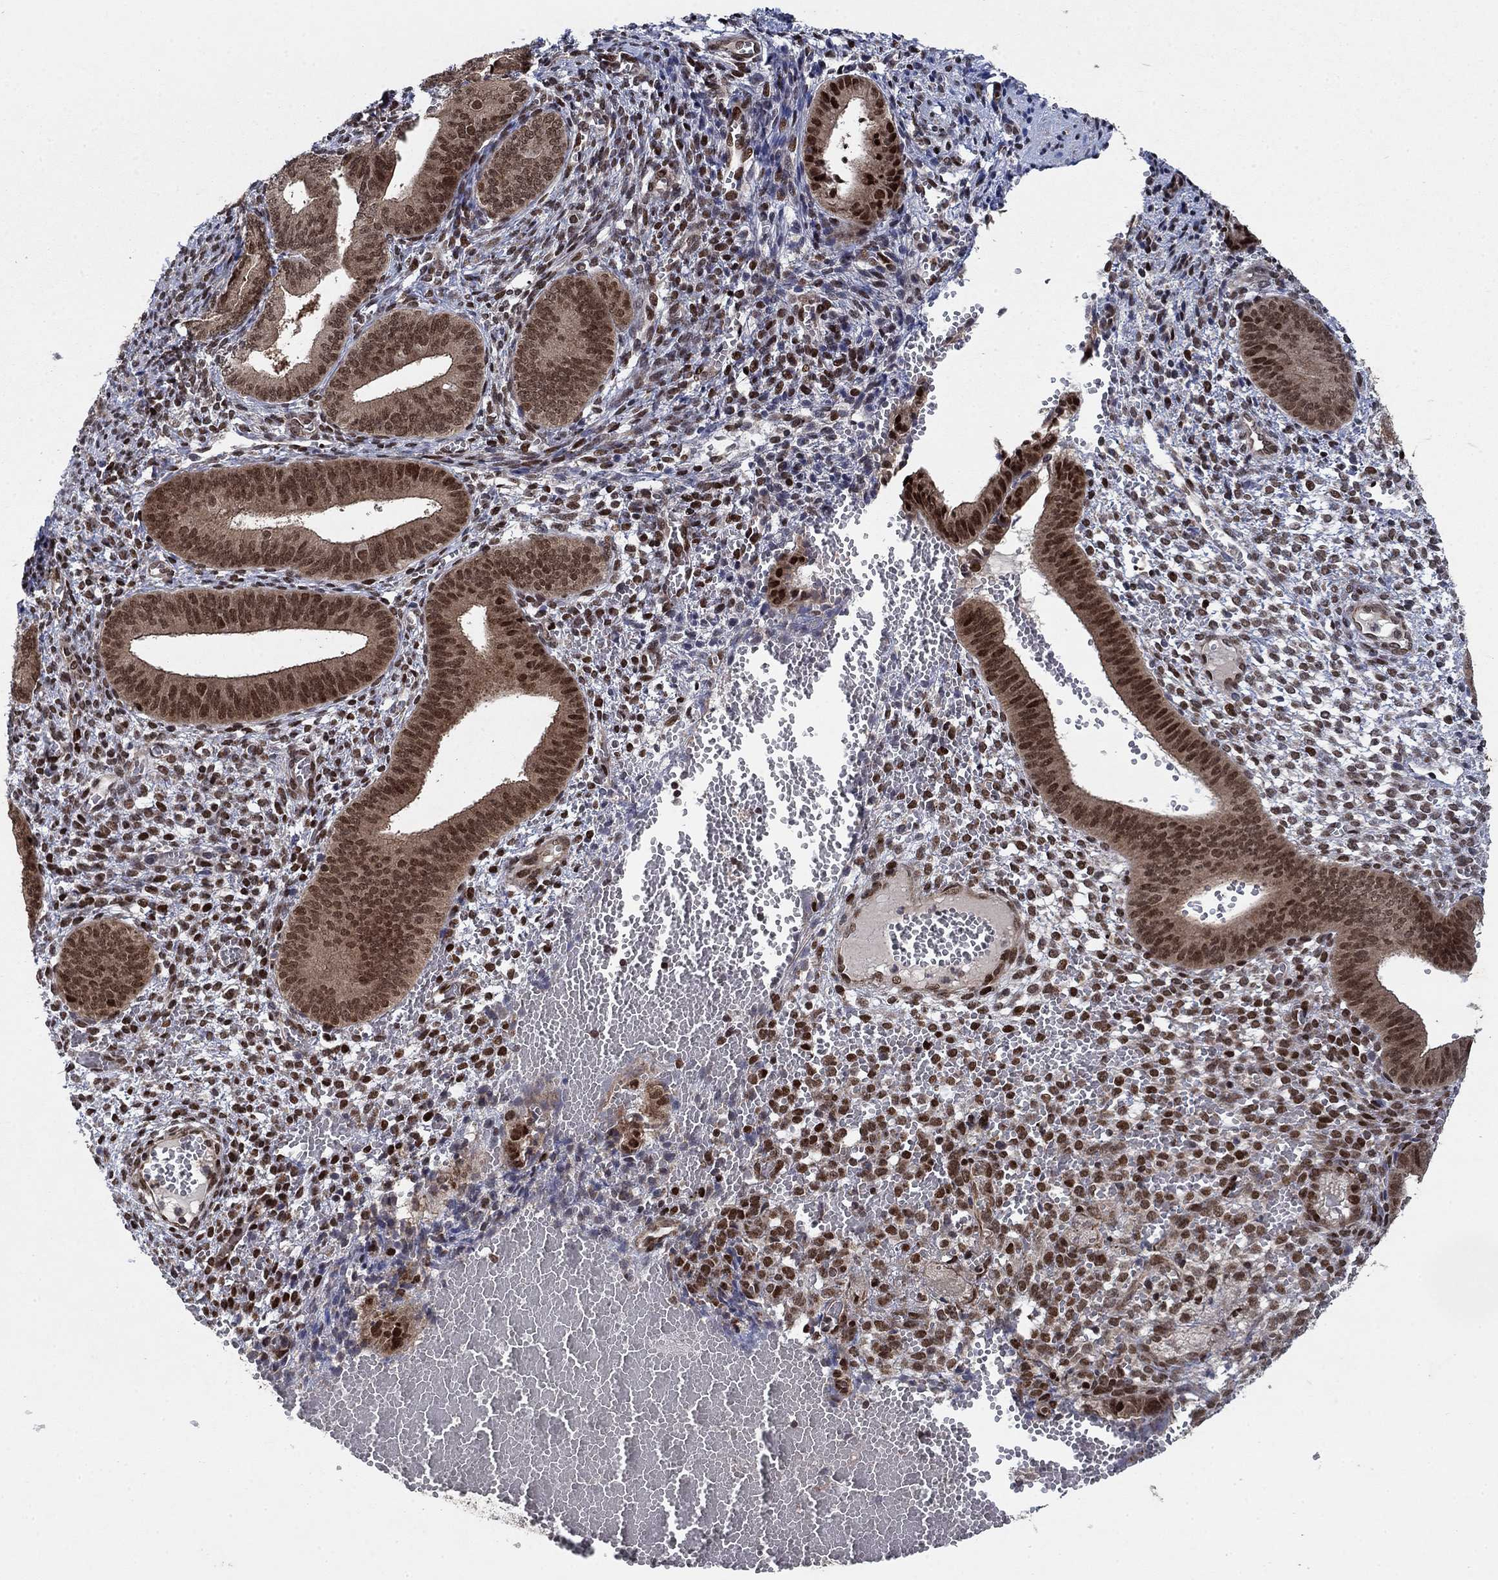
{"staining": {"intensity": "strong", "quantity": "25%-75%", "location": "nuclear"}, "tissue": "endometrium", "cell_type": "Cells in endometrial stroma", "image_type": "normal", "snomed": [{"axis": "morphology", "description": "Normal tissue, NOS"}, {"axis": "topography", "description": "Endometrium"}], "caption": "DAB immunohistochemical staining of benign endometrium demonstrates strong nuclear protein staining in about 25%-75% of cells in endometrial stroma.", "gene": "PRICKLE4", "patient": {"sex": "female", "age": 42}}